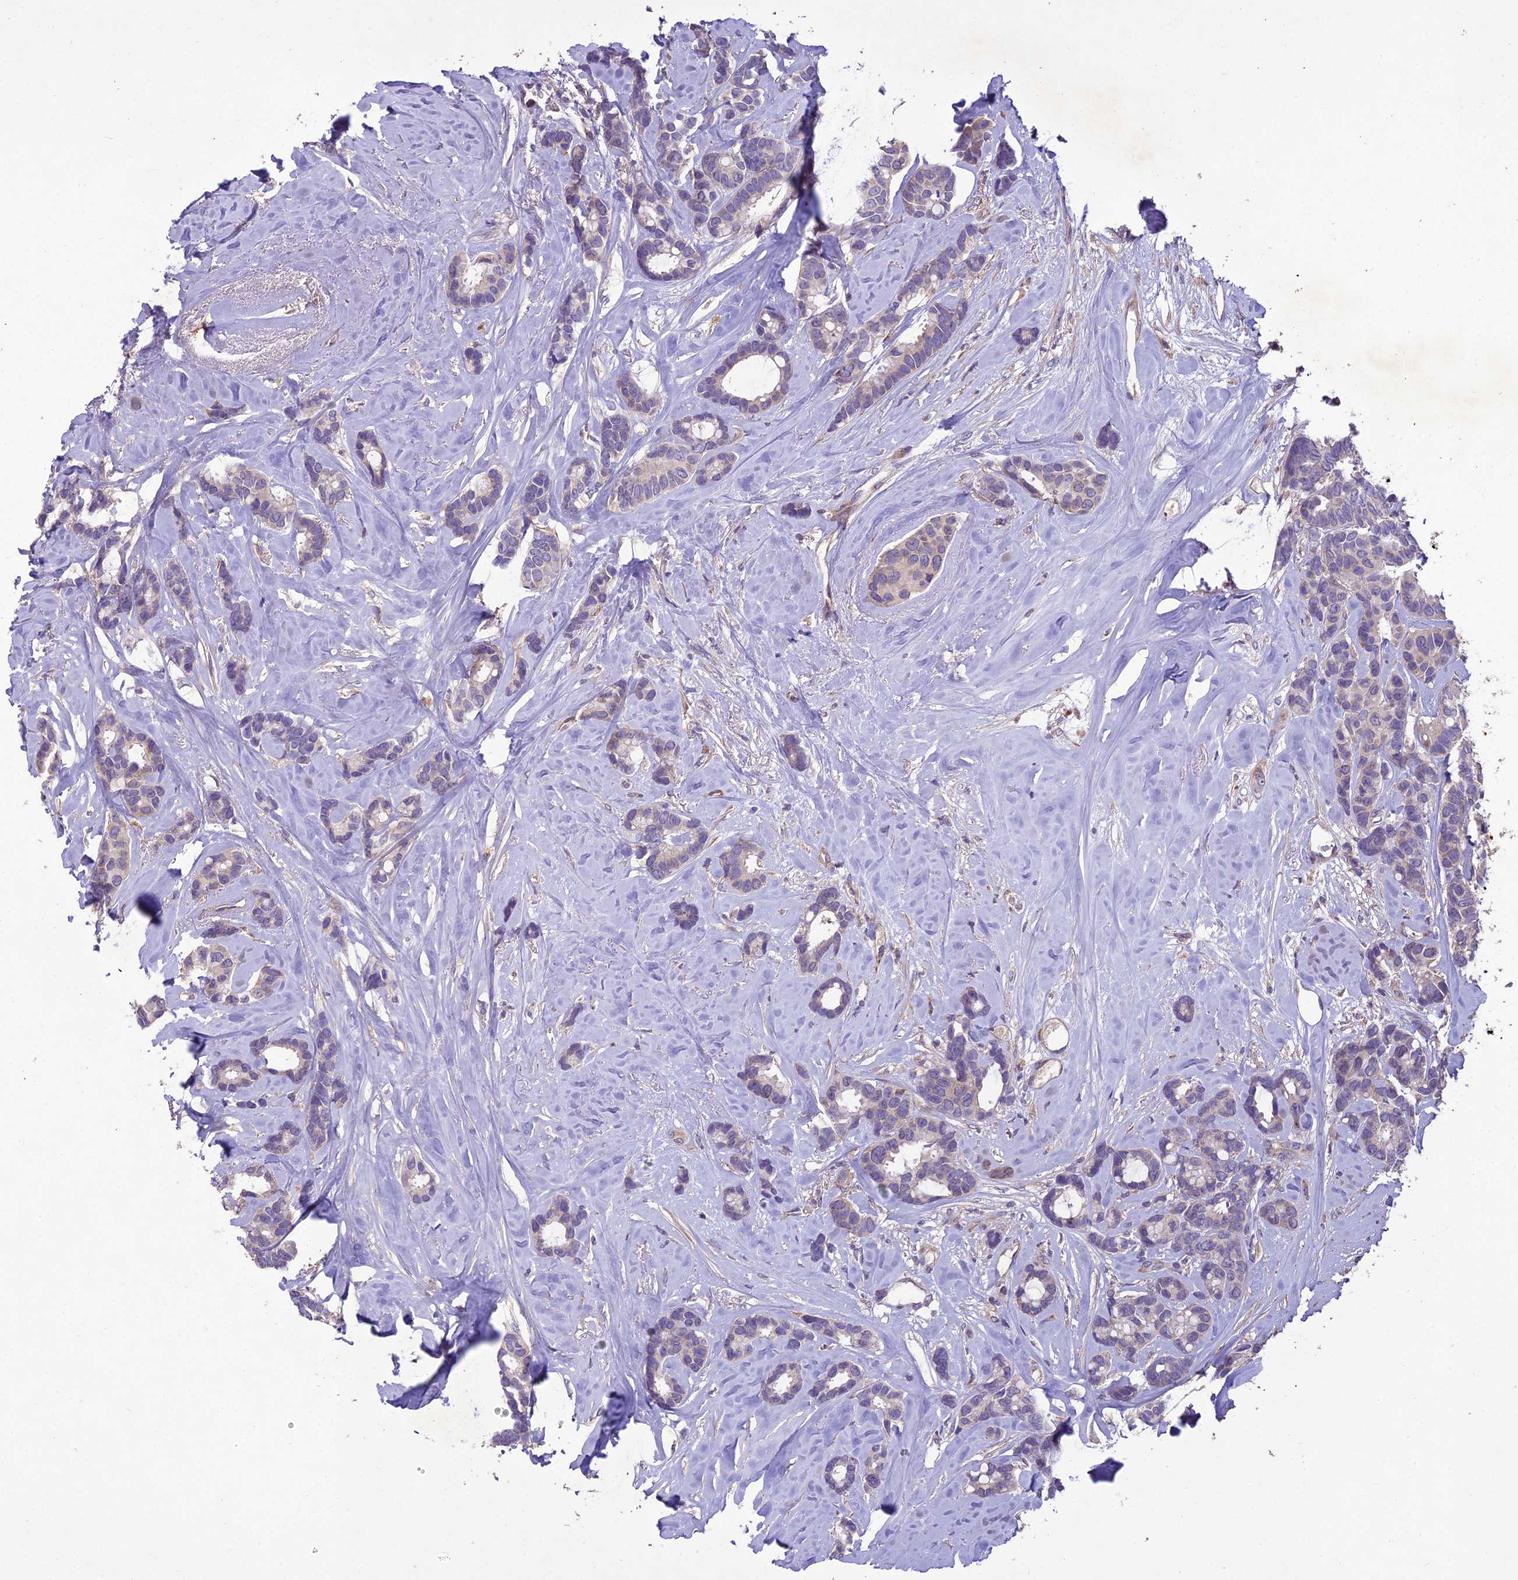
{"staining": {"intensity": "negative", "quantity": "none", "location": "none"}, "tissue": "breast cancer", "cell_type": "Tumor cells", "image_type": "cancer", "snomed": [{"axis": "morphology", "description": "Duct carcinoma"}, {"axis": "topography", "description": "Breast"}], "caption": "IHC photomicrograph of breast infiltrating ductal carcinoma stained for a protein (brown), which shows no staining in tumor cells.", "gene": "CENPL", "patient": {"sex": "female", "age": 87}}